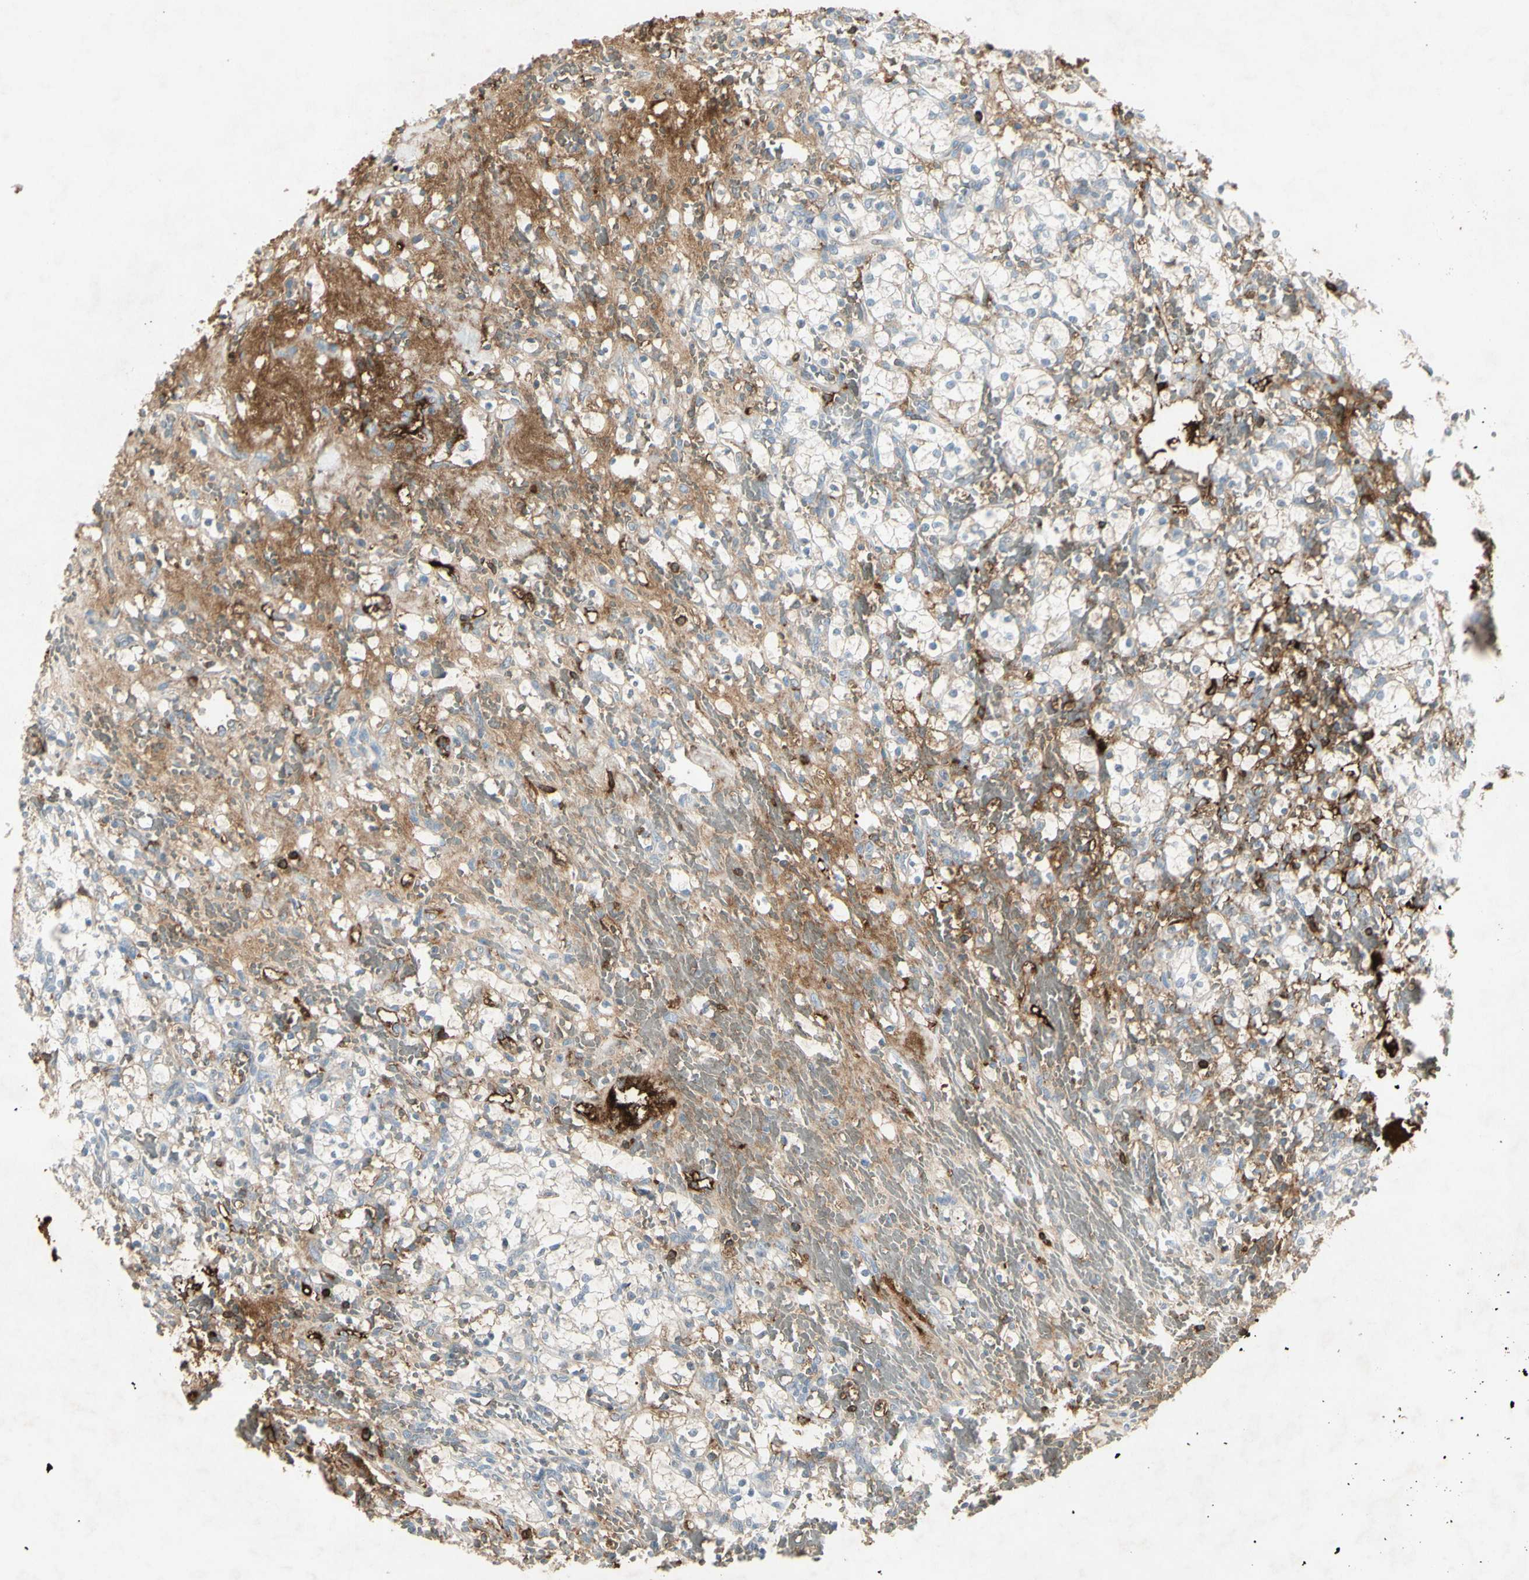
{"staining": {"intensity": "moderate", "quantity": "<25%", "location": "cytoplasmic/membranous"}, "tissue": "renal cancer", "cell_type": "Tumor cells", "image_type": "cancer", "snomed": [{"axis": "morphology", "description": "Adenocarcinoma, NOS"}, {"axis": "topography", "description": "Kidney"}], "caption": "A brown stain shows moderate cytoplasmic/membranous positivity of a protein in human adenocarcinoma (renal) tumor cells. The protein is stained brown, and the nuclei are stained in blue (DAB IHC with brightfield microscopy, high magnification).", "gene": "IGHM", "patient": {"sex": "female", "age": 60}}